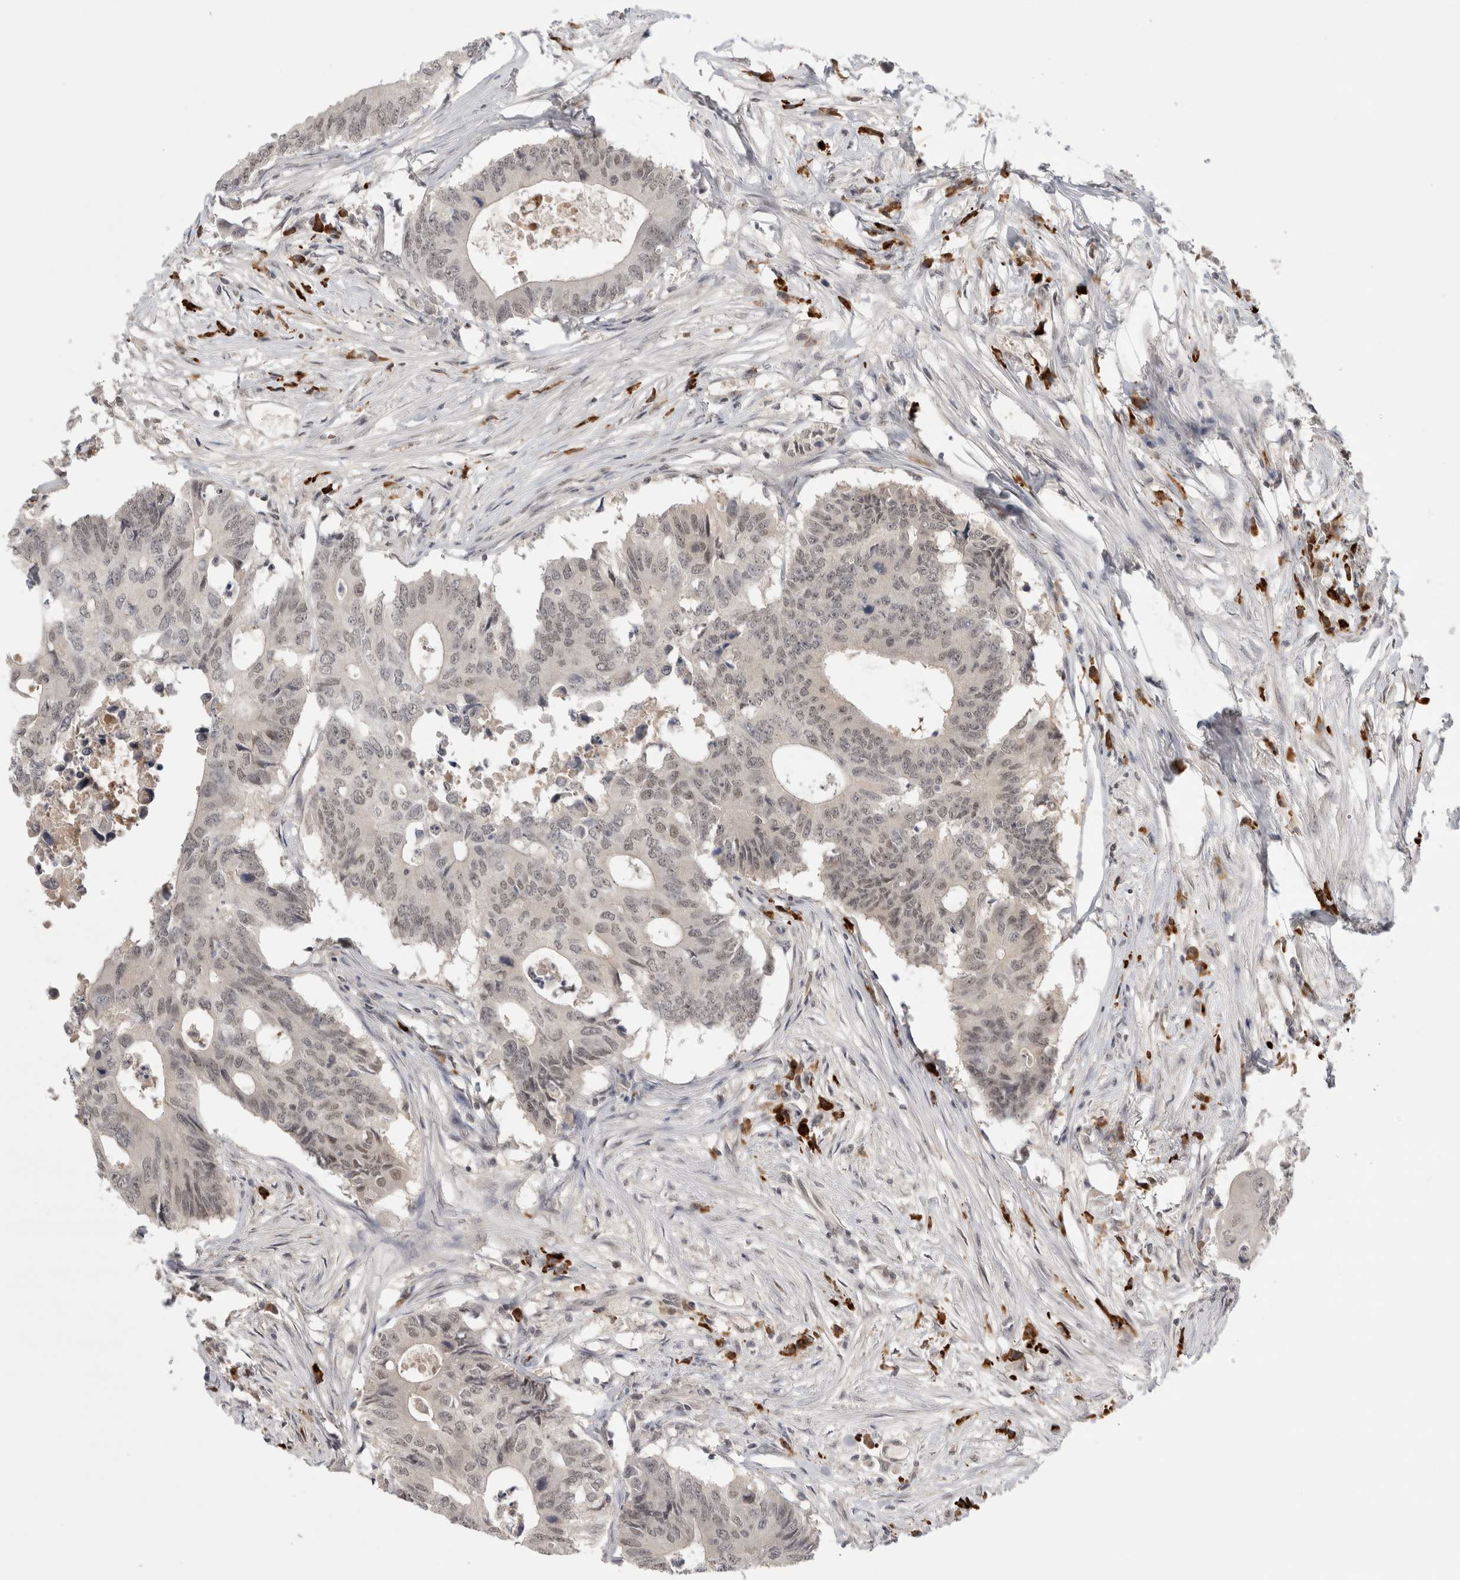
{"staining": {"intensity": "weak", "quantity": "<25%", "location": "nuclear"}, "tissue": "colorectal cancer", "cell_type": "Tumor cells", "image_type": "cancer", "snomed": [{"axis": "morphology", "description": "Adenocarcinoma, NOS"}, {"axis": "topography", "description": "Colon"}], "caption": "The IHC histopathology image has no significant positivity in tumor cells of colorectal cancer tissue.", "gene": "ZNF24", "patient": {"sex": "male", "age": 71}}